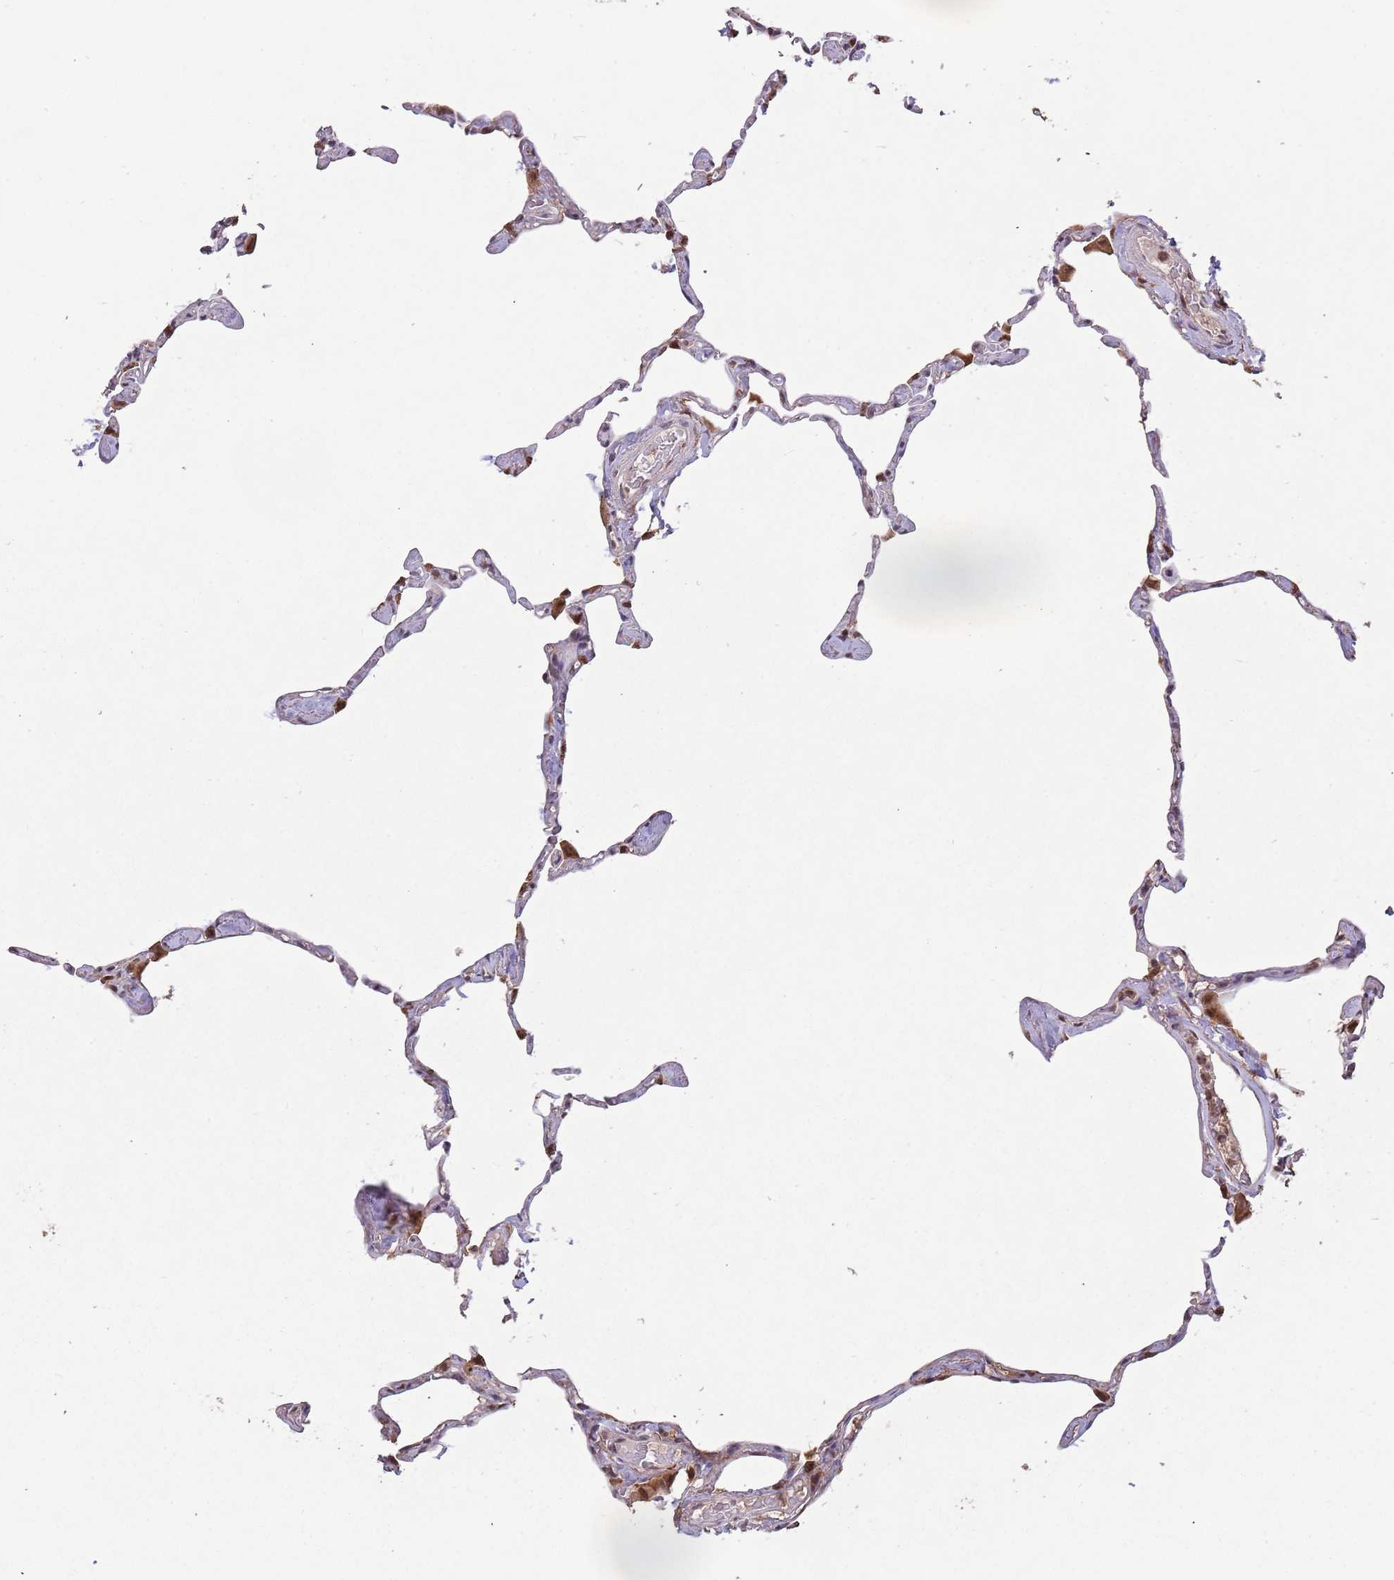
{"staining": {"intensity": "strong", "quantity": "<25%", "location": "nuclear"}, "tissue": "lung", "cell_type": "Alveolar cells", "image_type": "normal", "snomed": [{"axis": "morphology", "description": "Normal tissue, NOS"}, {"axis": "topography", "description": "Lung"}], "caption": "This is a photomicrograph of immunohistochemistry staining of benign lung, which shows strong positivity in the nuclear of alveolar cells.", "gene": "ZNF639", "patient": {"sex": "male", "age": 65}}